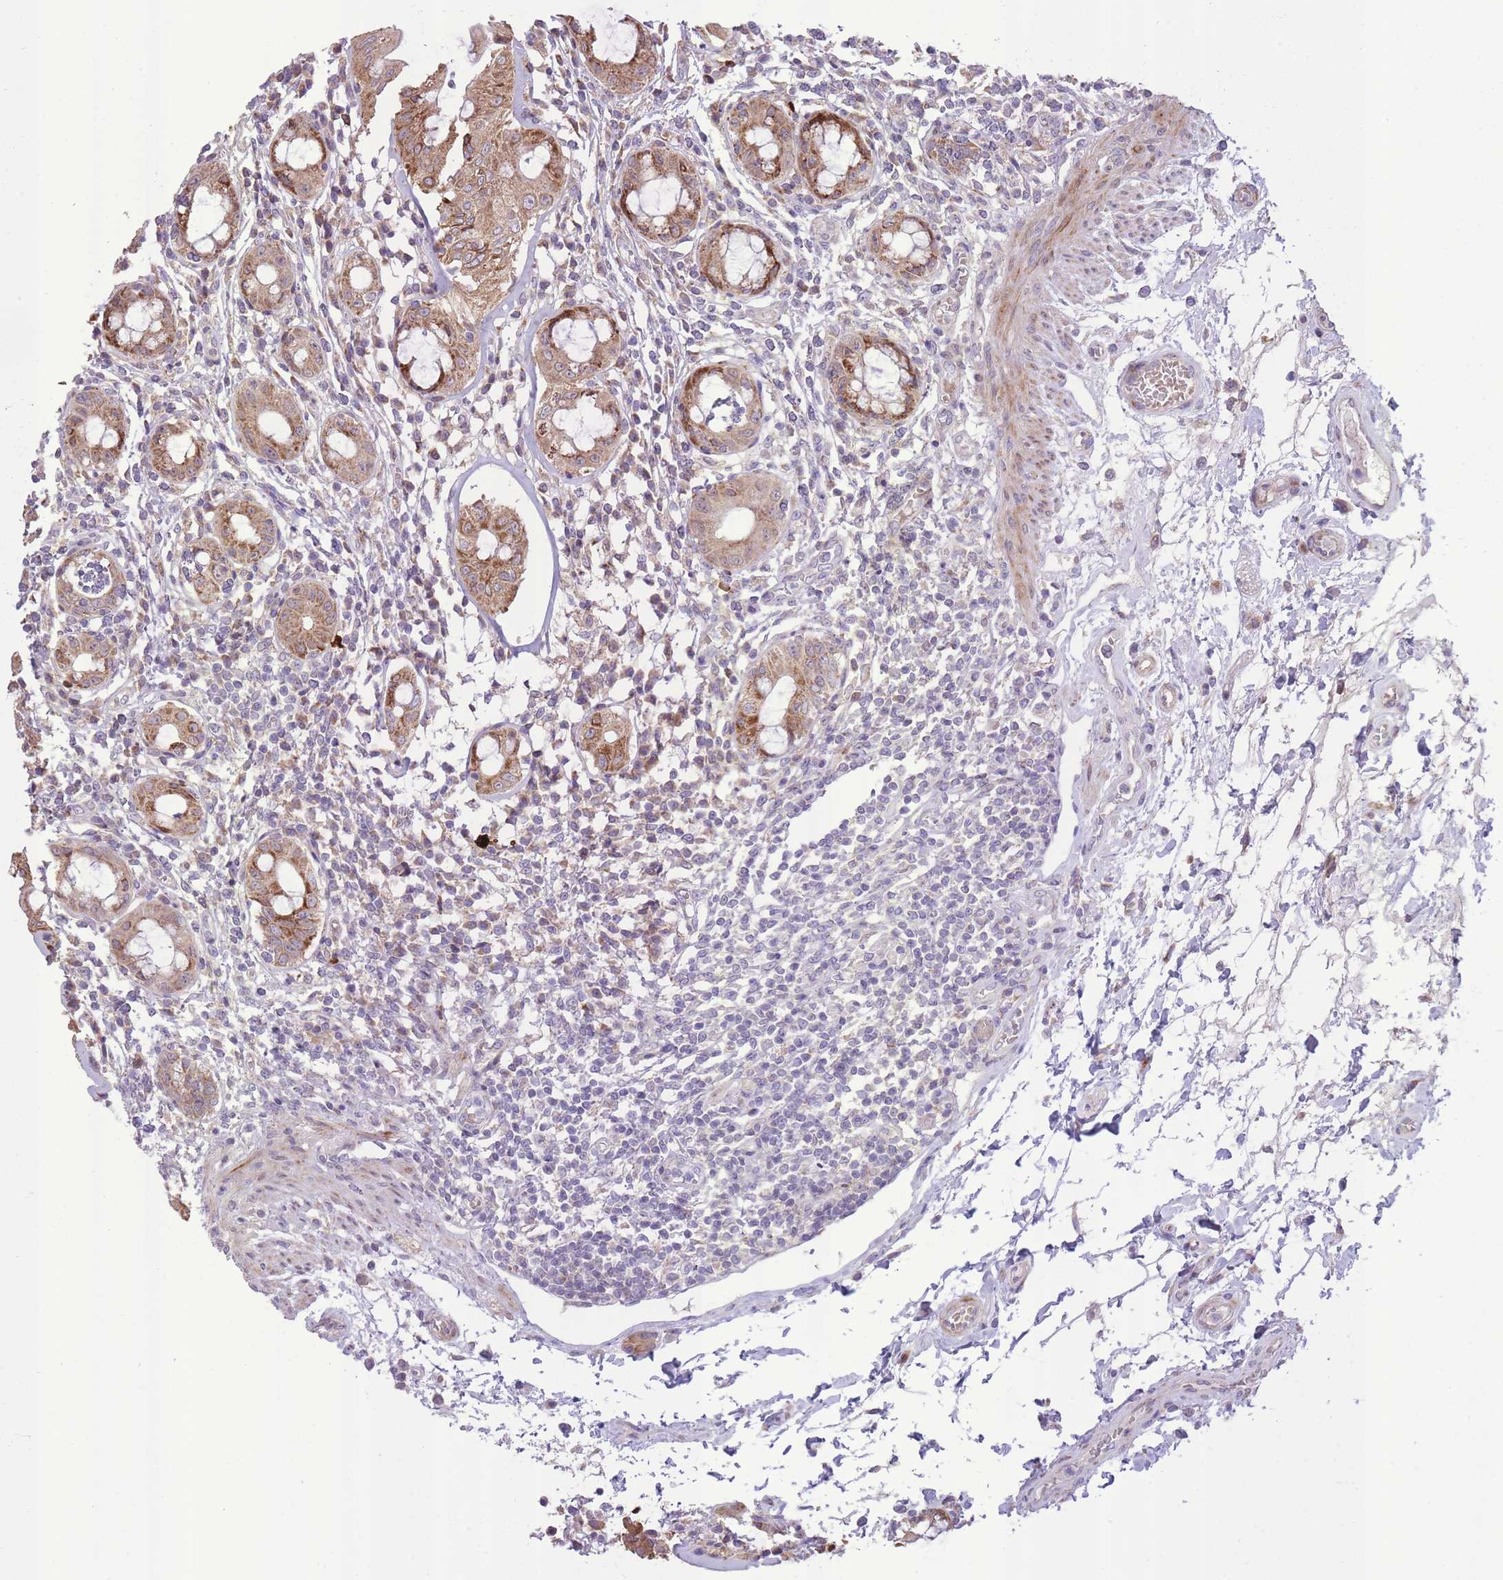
{"staining": {"intensity": "strong", "quantity": "25%-75%", "location": "cytoplasmic/membranous"}, "tissue": "rectum", "cell_type": "Glandular cells", "image_type": "normal", "snomed": [{"axis": "morphology", "description": "Normal tissue, NOS"}, {"axis": "topography", "description": "Rectum"}], "caption": "The immunohistochemical stain highlights strong cytoplasmic/membranous positivity in glandular cells of unremarkable rectum. (DAB IHC, brown staining for protein, blue staining for nuclei).", "gene": "SLC4A4", "patient": {"sex": "female", "age": 57}}